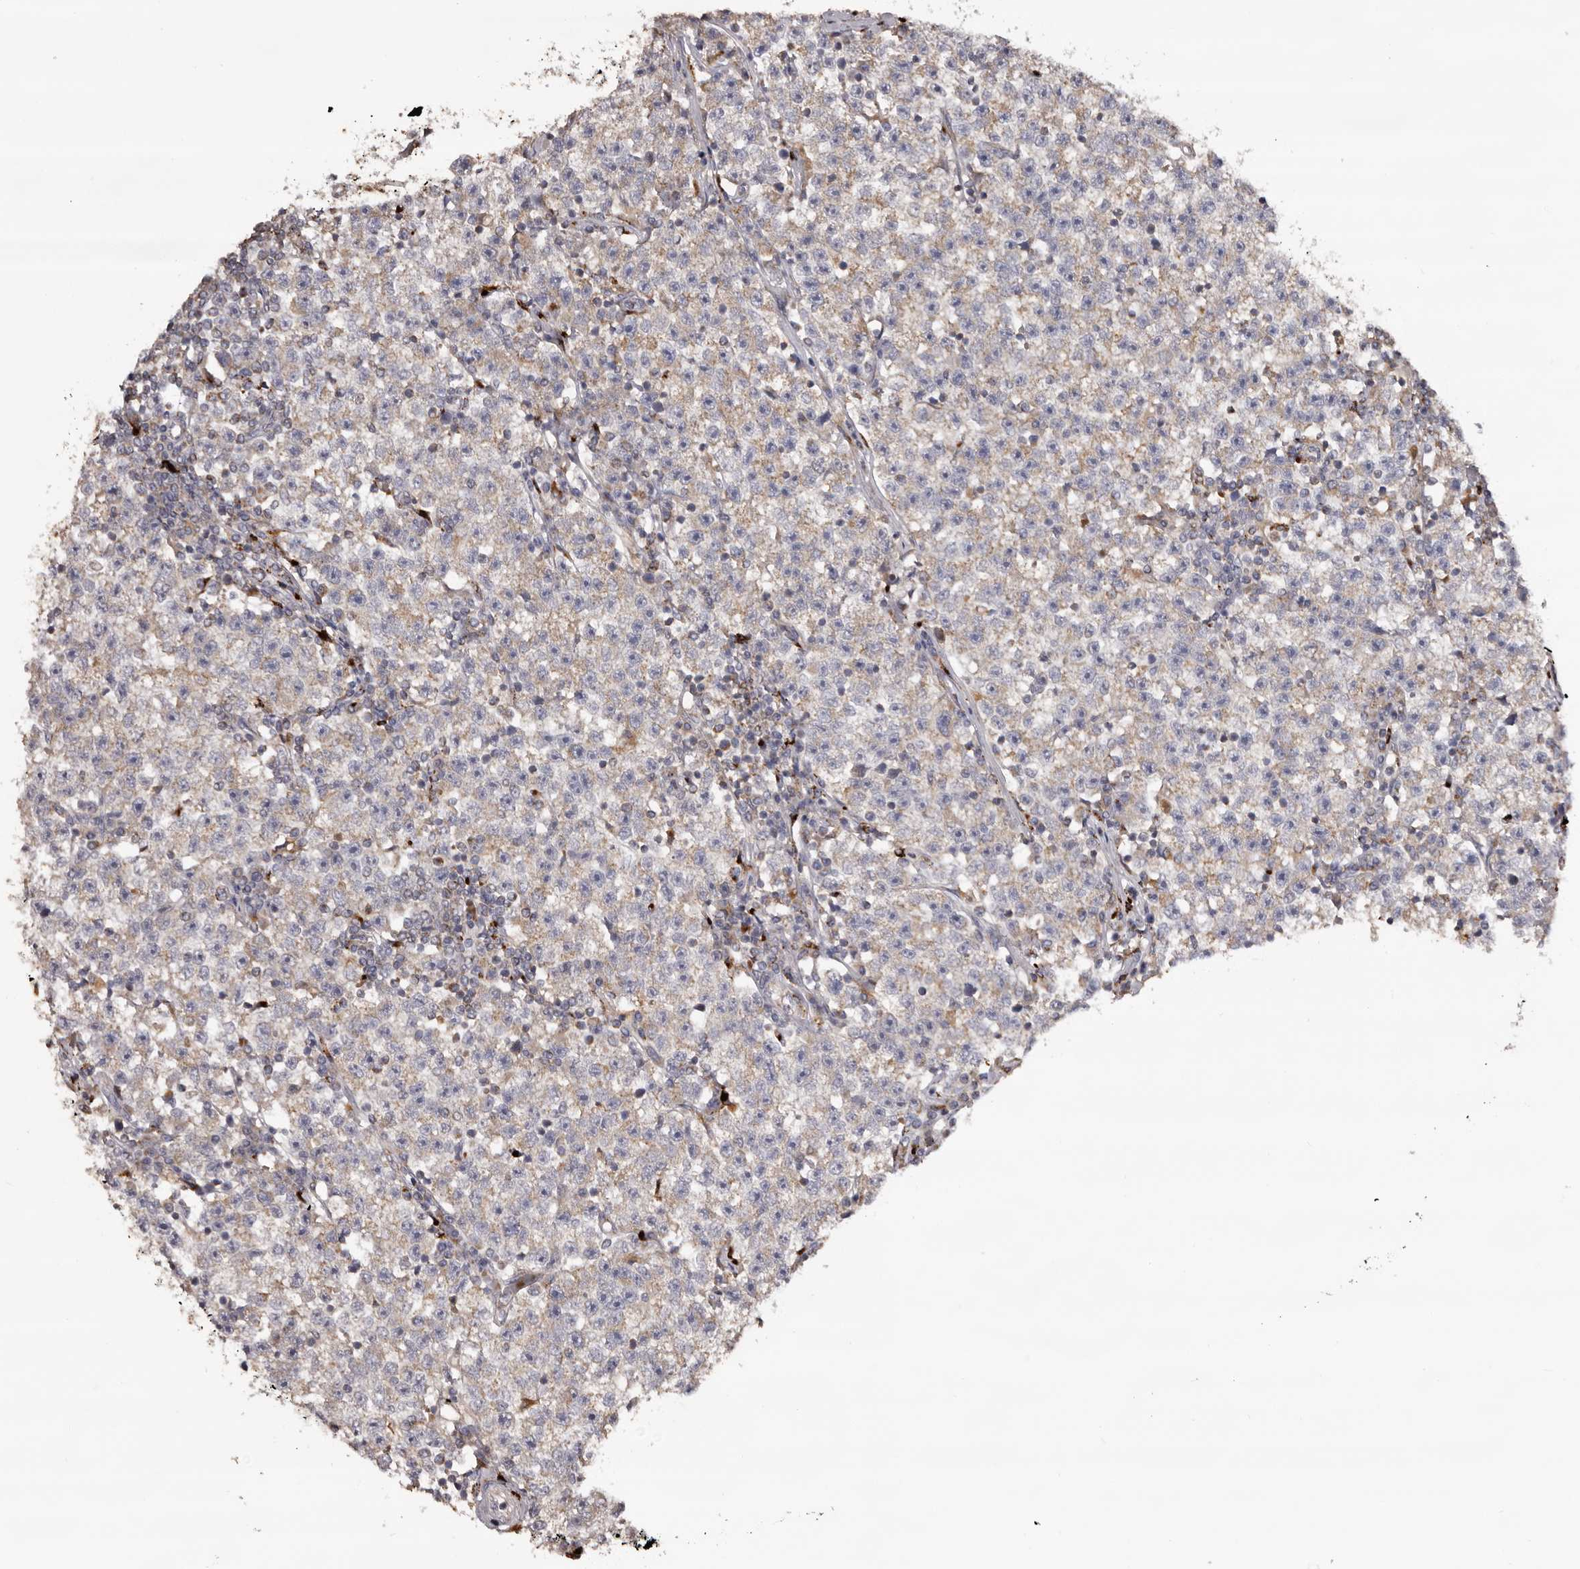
{"staining": {"intensity": "weak", "quantity": "25%-75%", "location": "cytoplasmic/membranous"}, "tissue": "testis cancer", "cell_type": "Tumor cells", "image_type": "cancer", "snomed": [{"axis": "morphology", "description": "Seminoma, NOS"}, {"axis": "topography", "description": "Testis"}], "caption": "Immunohistochemical staining of human seminoma (testis) exhibits low levels of weak cytoplasmic/membranous staining in approximately 25%-75% of tumor cells.", "gene": "MECR", "patient": {"sex": "male", "age": 22}}